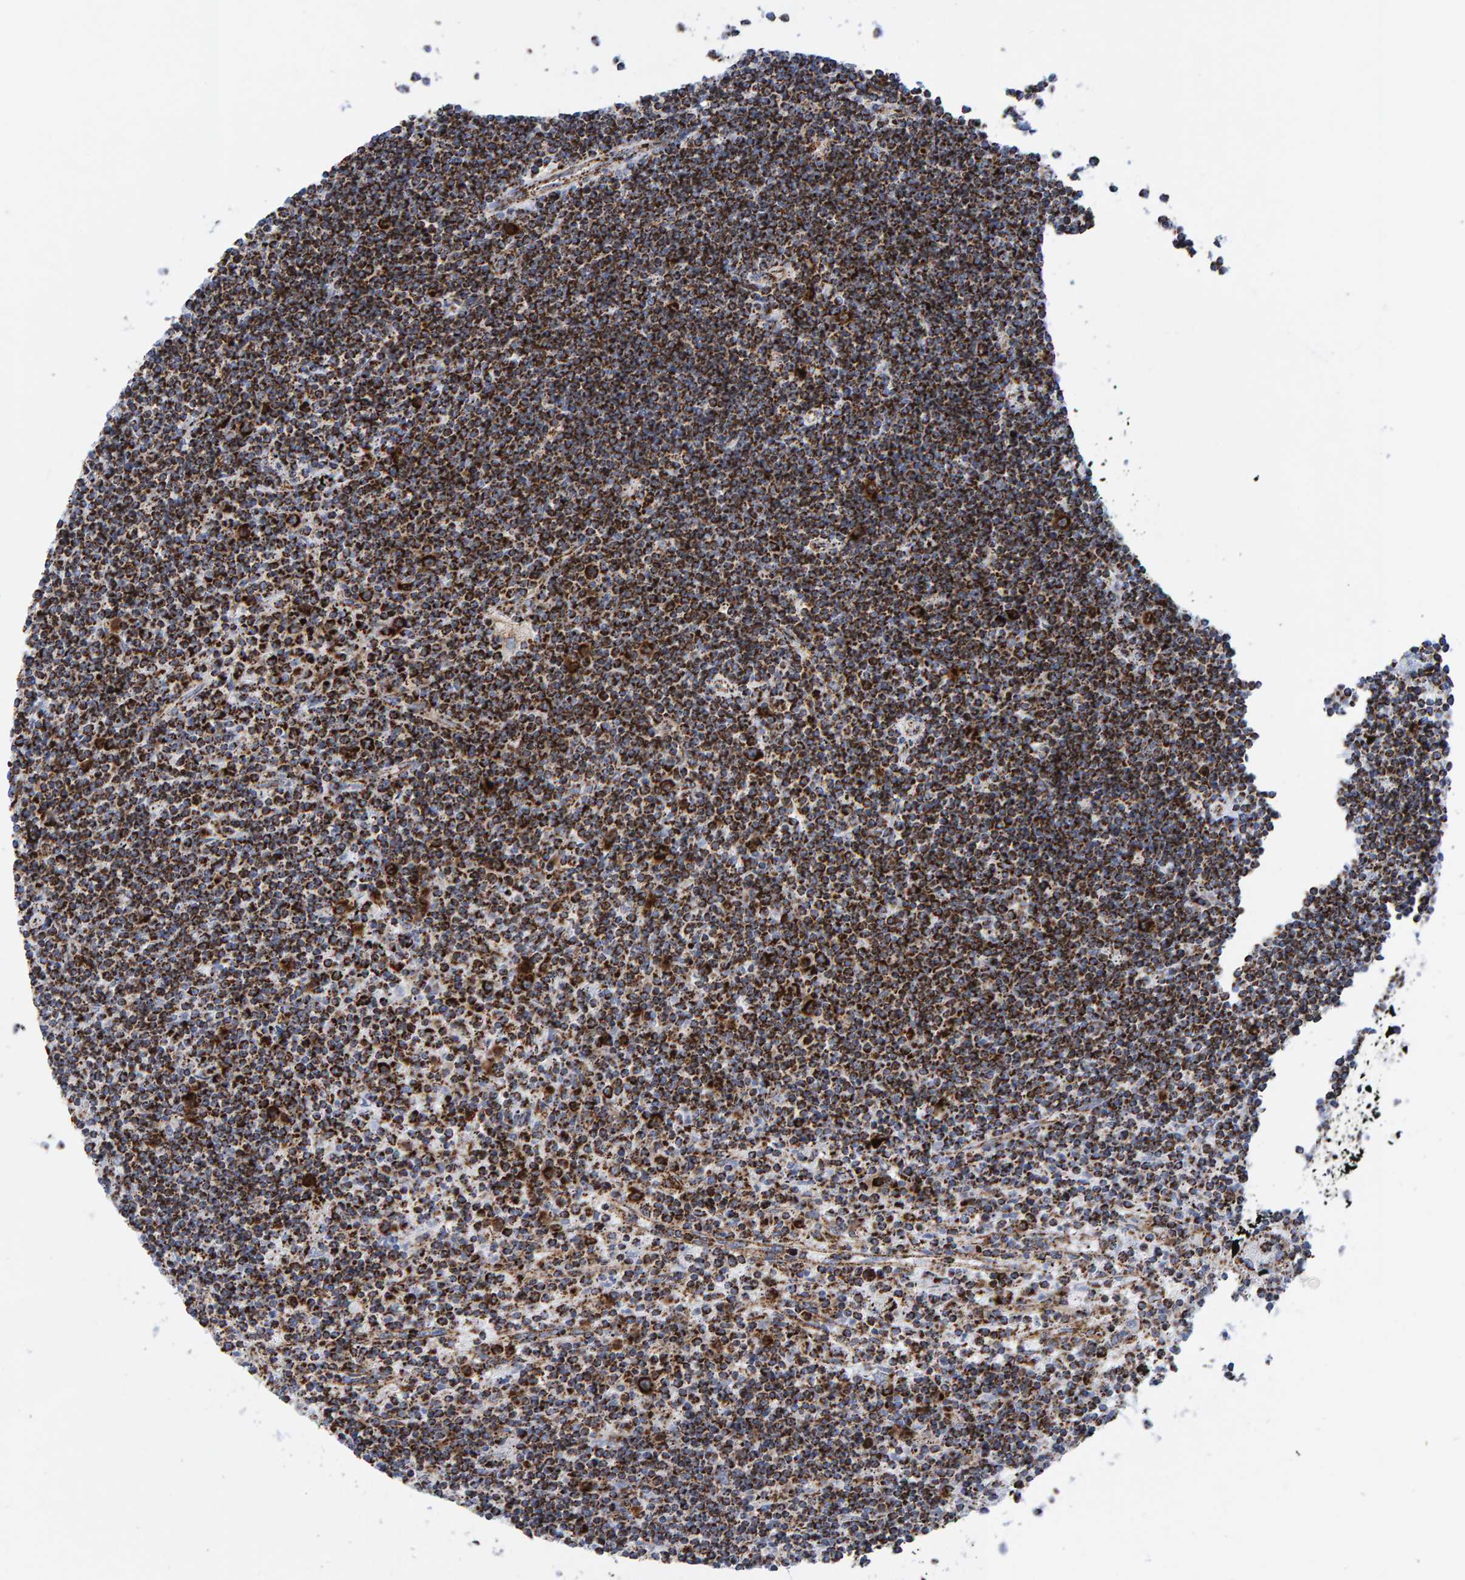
{"staining": {"intensity": "strong", "quantity": ">75%", "location": "cytoplasmic/membranous"}, "tissue": "lymphoma", "cell_type": "Tumor cells", "image_type": "cancer", "snomed": [{"axis": "morphology", "description": "Malignant lymphoma, non-Hodgkin's type, Low grade"}, {"axis": "topography", "description": "Spleen"}], "caption": "Immunohistochemistry histopathology image of human malignant lymphoma, non-Hodgkin's type (low-grade) stained for a protein (brown), which displays high levels of strong cytoplasmic/membranous positivity in about >75% of tumor cells.", "gene": "ENSG00000262660", "patient": {"sex": "male", "age": 76}}